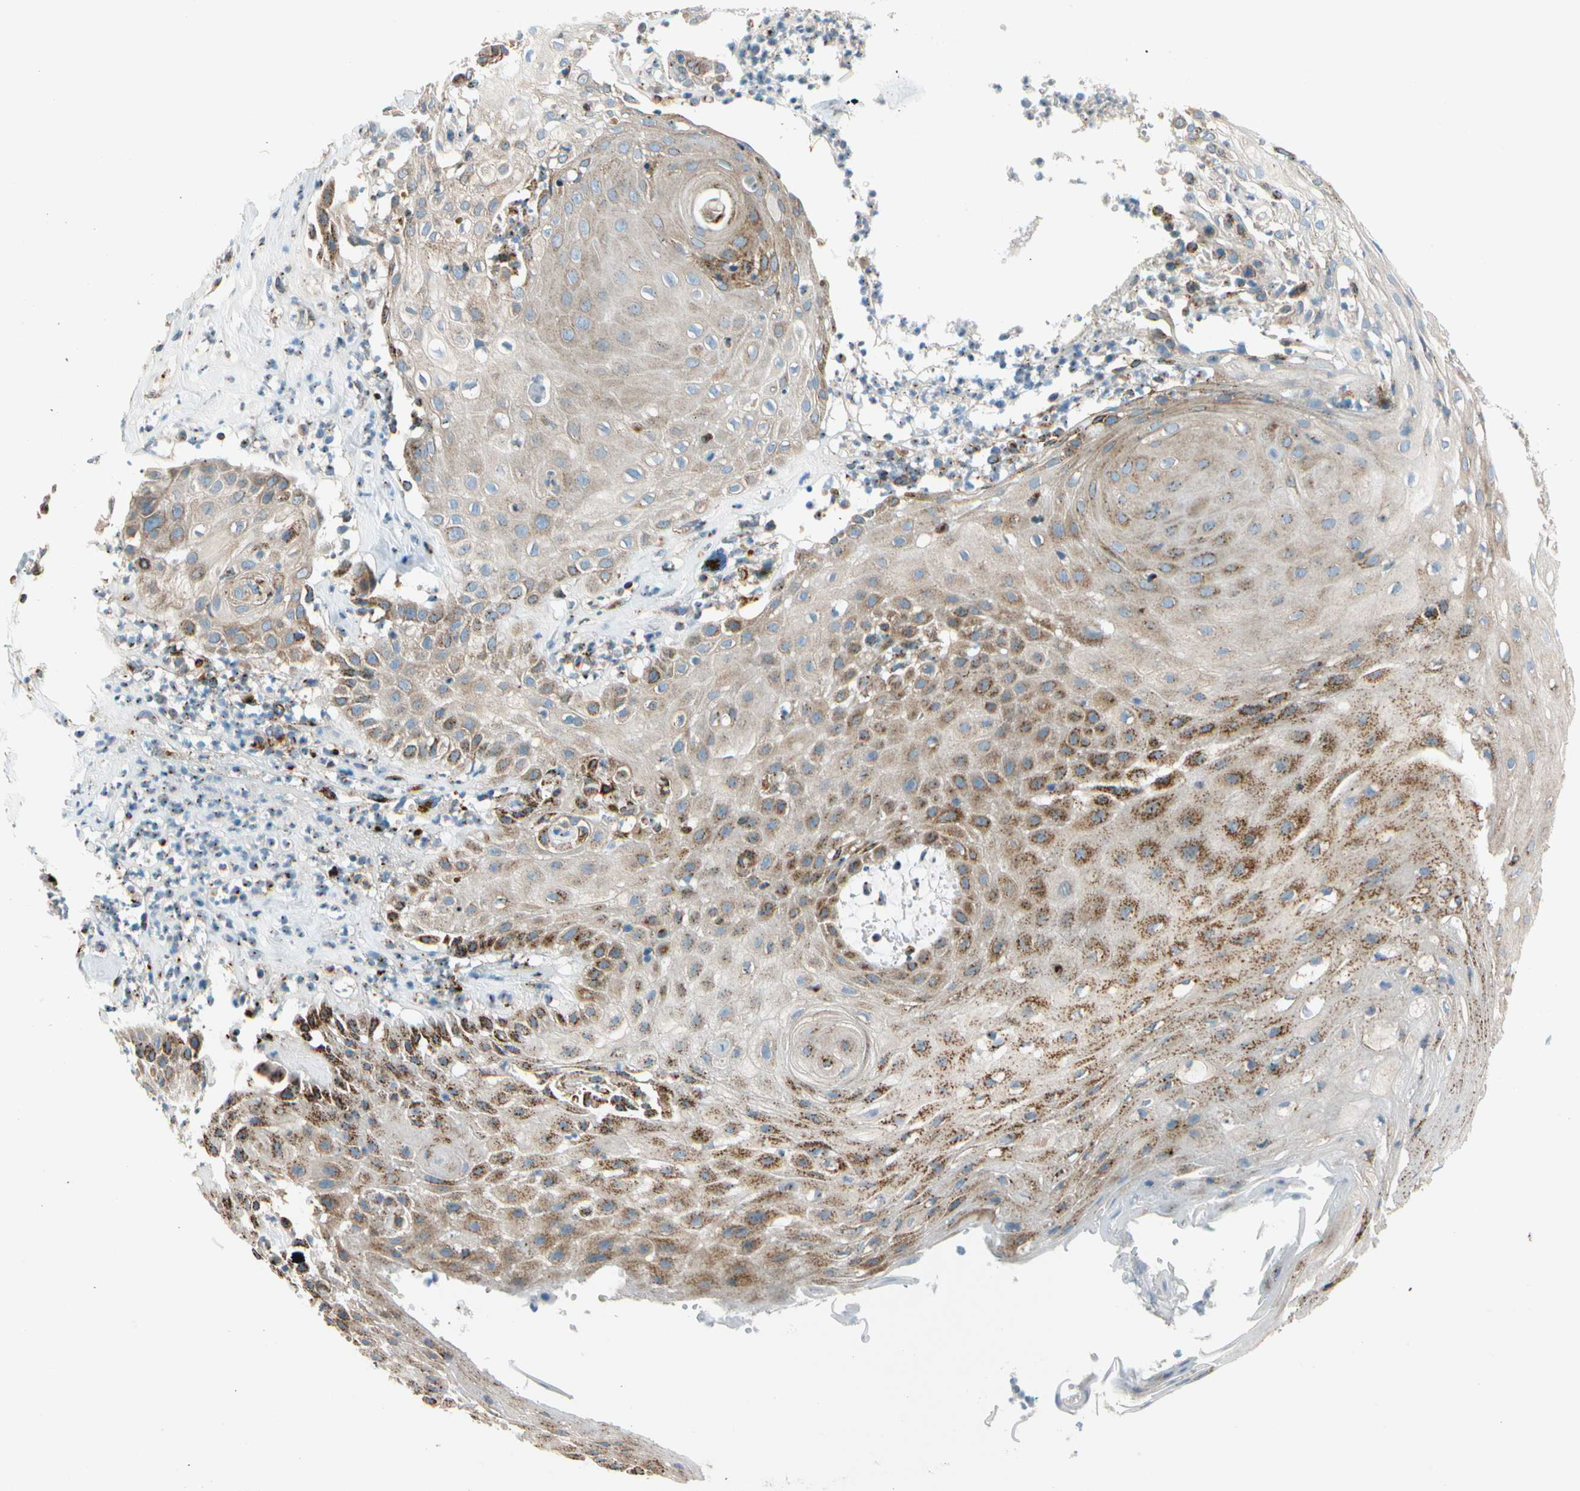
{"staining": {"intensity": "moderate", "quantity": ">75%", "location": "cytoplasmic/membranous"}, "tissue": "skin cancer", "cell_type": "Tumor cells", "image_type": "cancer", "snomed": [{"axis": "morphology", "description": "Squamous cell carcinoma, NOS"}, {"axis": "topography", "description": "Skin"}], "caption": "Immunohistochemistry staining of skin squamous cell carcinoma, which exhibits medium levels of moderate cytoplasmic/membranous staining in about >75% of tumor cells indicating moderate cytoplasmic/membranous protein positivity. The staining was performed using DAB (3,3'-diaminobenzidine) (brown) for protein detection and nuclei were counterstained in hematoxylin (blue).", "gene": "NUCB1", "patient": {"sex": "male", "age": 65}}